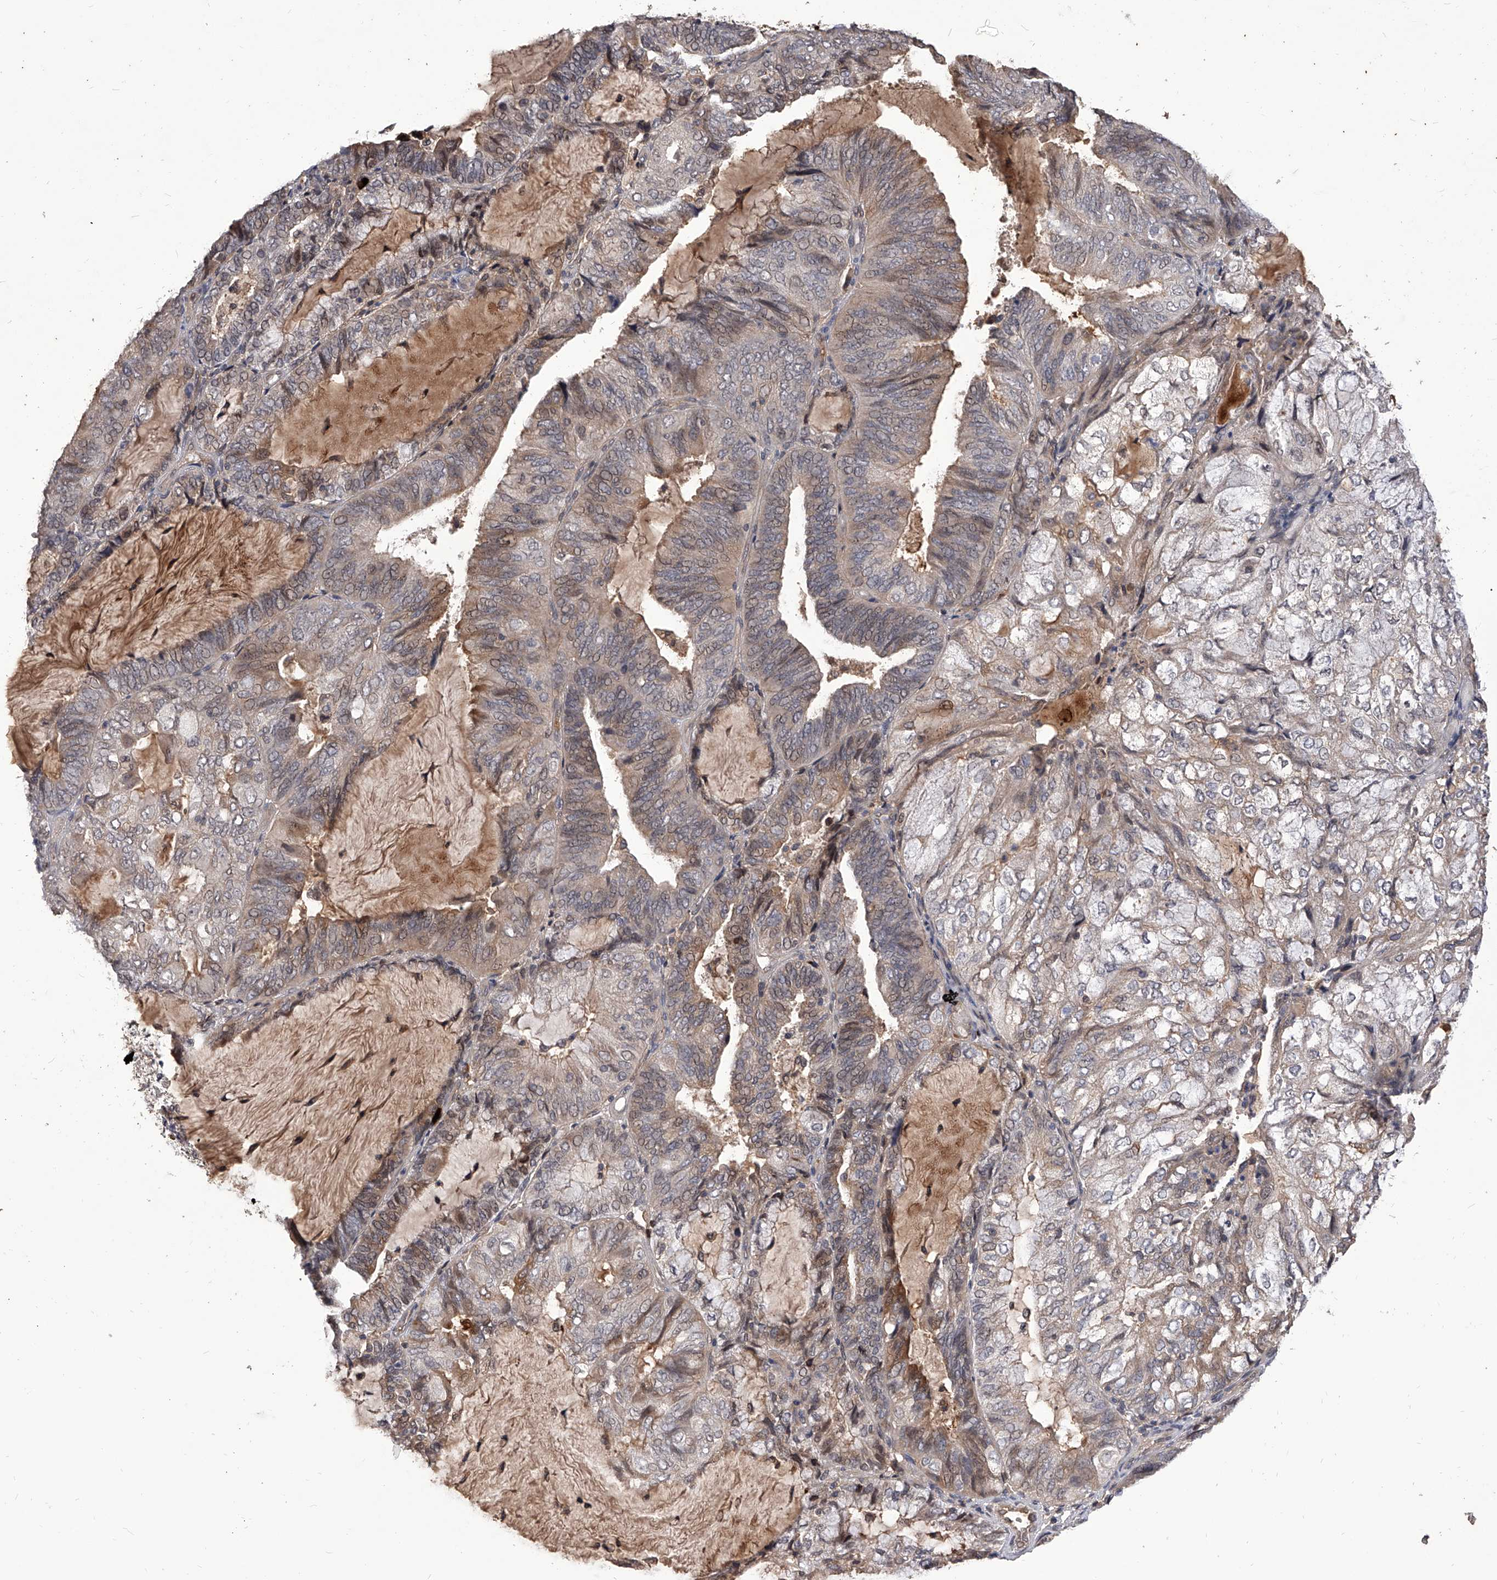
{"staining": {"intensity": "weak", "quantity": "25%-75%", "location": "cytoplasmic/membranous"}, "tissue": "endometrial cancer", "cell_type": "Tumor cells", "image_type": "cancer", "snomed": [{"axis": "morphology", "description": "Adenocarcinoma, NOS"}, {"axis": "topography", "description": "Endometrium"}], "caption": "A brown stain labels weak cytoplasmic/membranous expression of a protein in adenocarcinoma (endometrial) tumor cells. (DAB (3,3'-diaminobenzidine) IHC, brown staining for protein, blue staining for nuclei).", "gene": "CFAP410", "patient": {"sex": "female", "age": 81}}